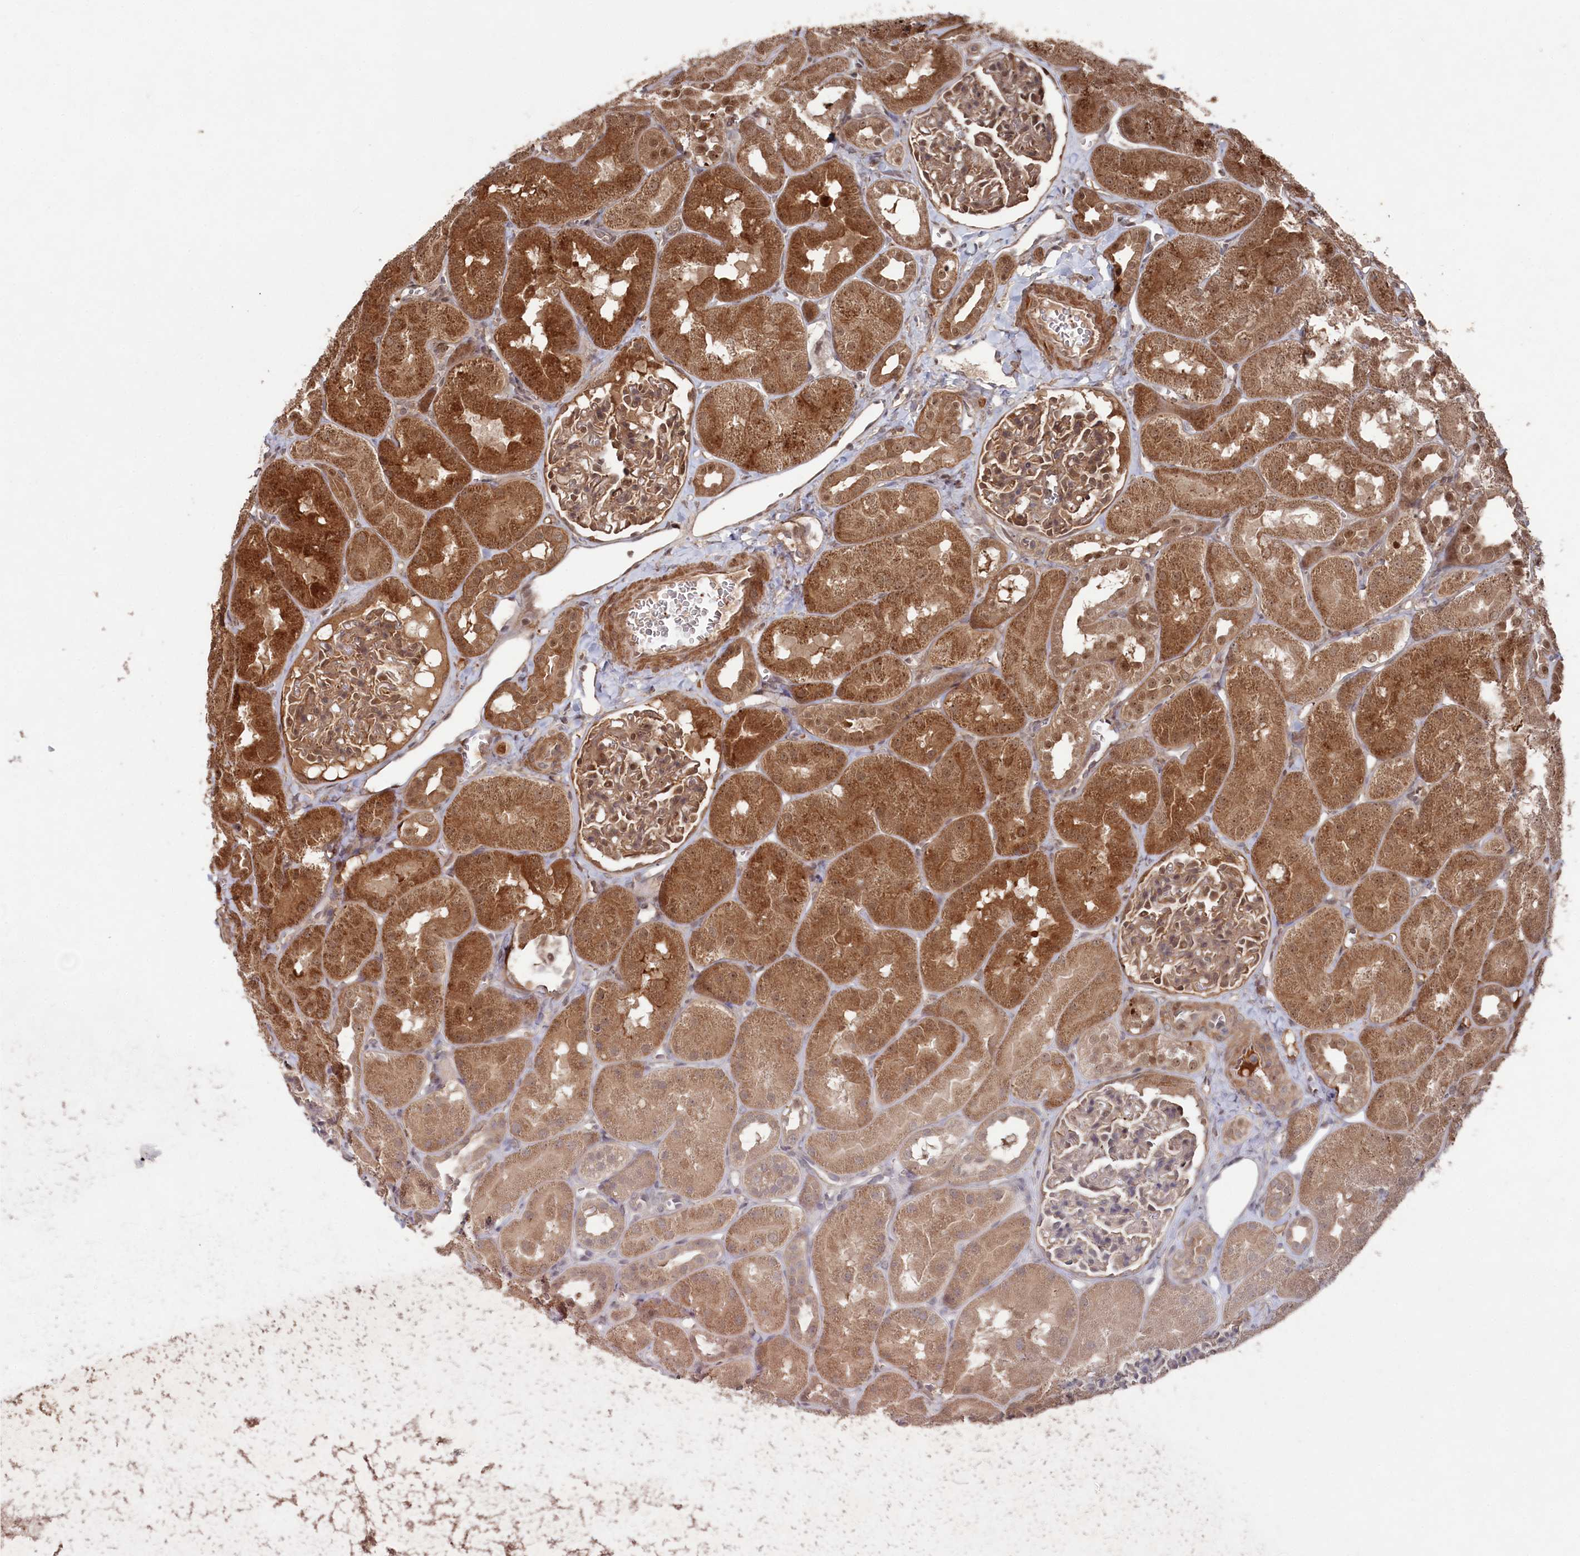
{"staining": {"intensity": "moderate", "quantity": ">75%", "location": "cytoplasmic/membranous"}, "tissue": "kidney", "cell_type": "Cells in glomeruli", "image_type": "normal", "snomed": [{"axis": "morphology", "description": "Normal tissue, NOS"}, {"axis": "topography", "description": "Kidney"}, {"axis": "topography", "description": "Urinary bladder"}], "caption": "A histopathology image showing moderate cytoplasmic/membranous positivity in approximately >75% of cells in glomeruli in normal kidney, as visualized by brown immunohistochemical staining.", "gene": "BORCS7", "patient": {"sex": "male", "age": 16}}